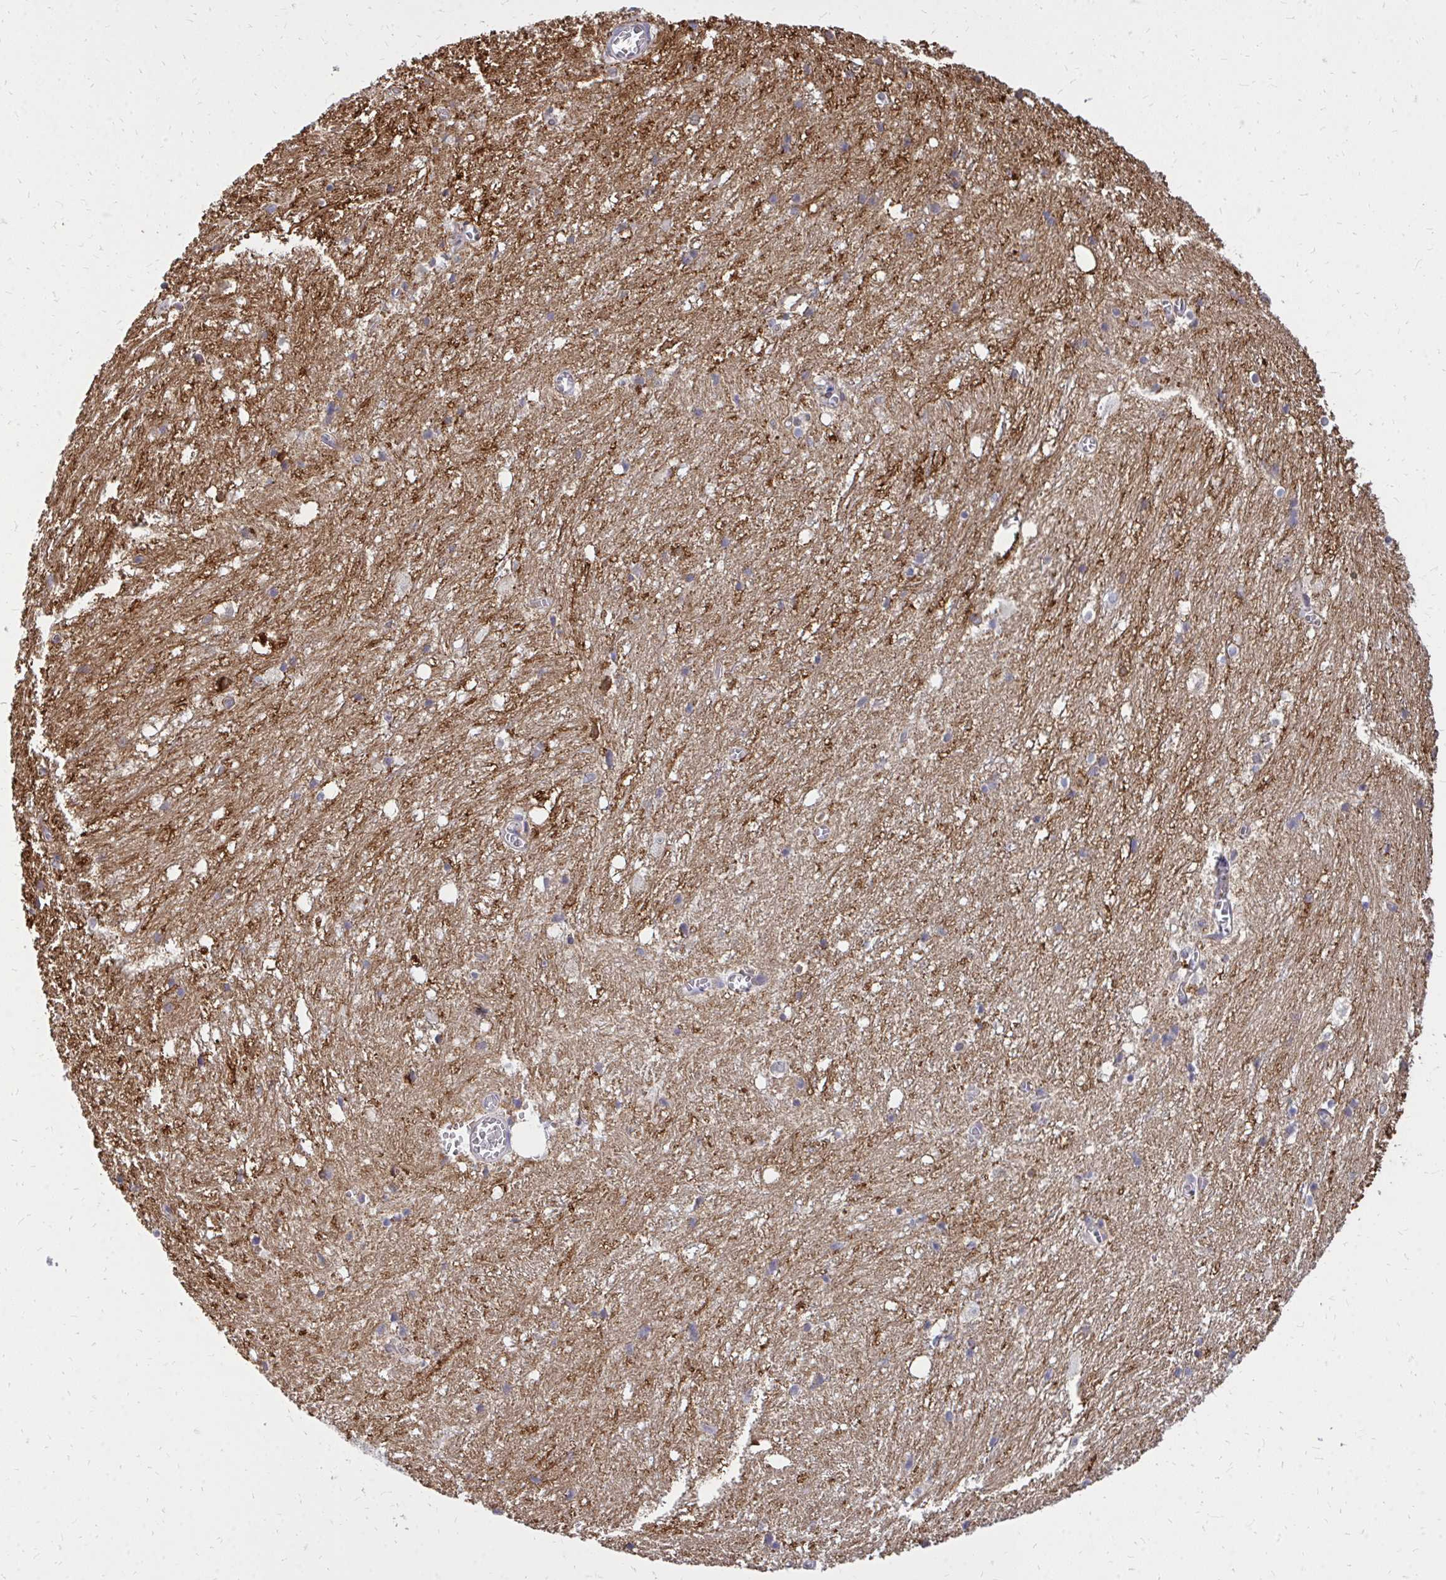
{"staining": {"intensity": "moderate", "quantity": "<25%", "location": "cytoplasmic/membranous"}, "tissue": "hippocampus", "cell_type": "Glial cells", "image_type": "normal", "snomed": [{"axis": "morphology", "description": "Normal tissue, NOS"}, {"axis": "topography", "description": "Hippocampus"}], "caption": "DAB immunohistochemical staining of normal human hippocampus reveals moderate cytoplasmic/membranous protein positivity in approximately <25% of glial cells. The protein of interest is shown in brown color, while the nuclei are stained blue.", "gene": "MARCKSL1", "patient": {"sex": "female", "age": 52}}